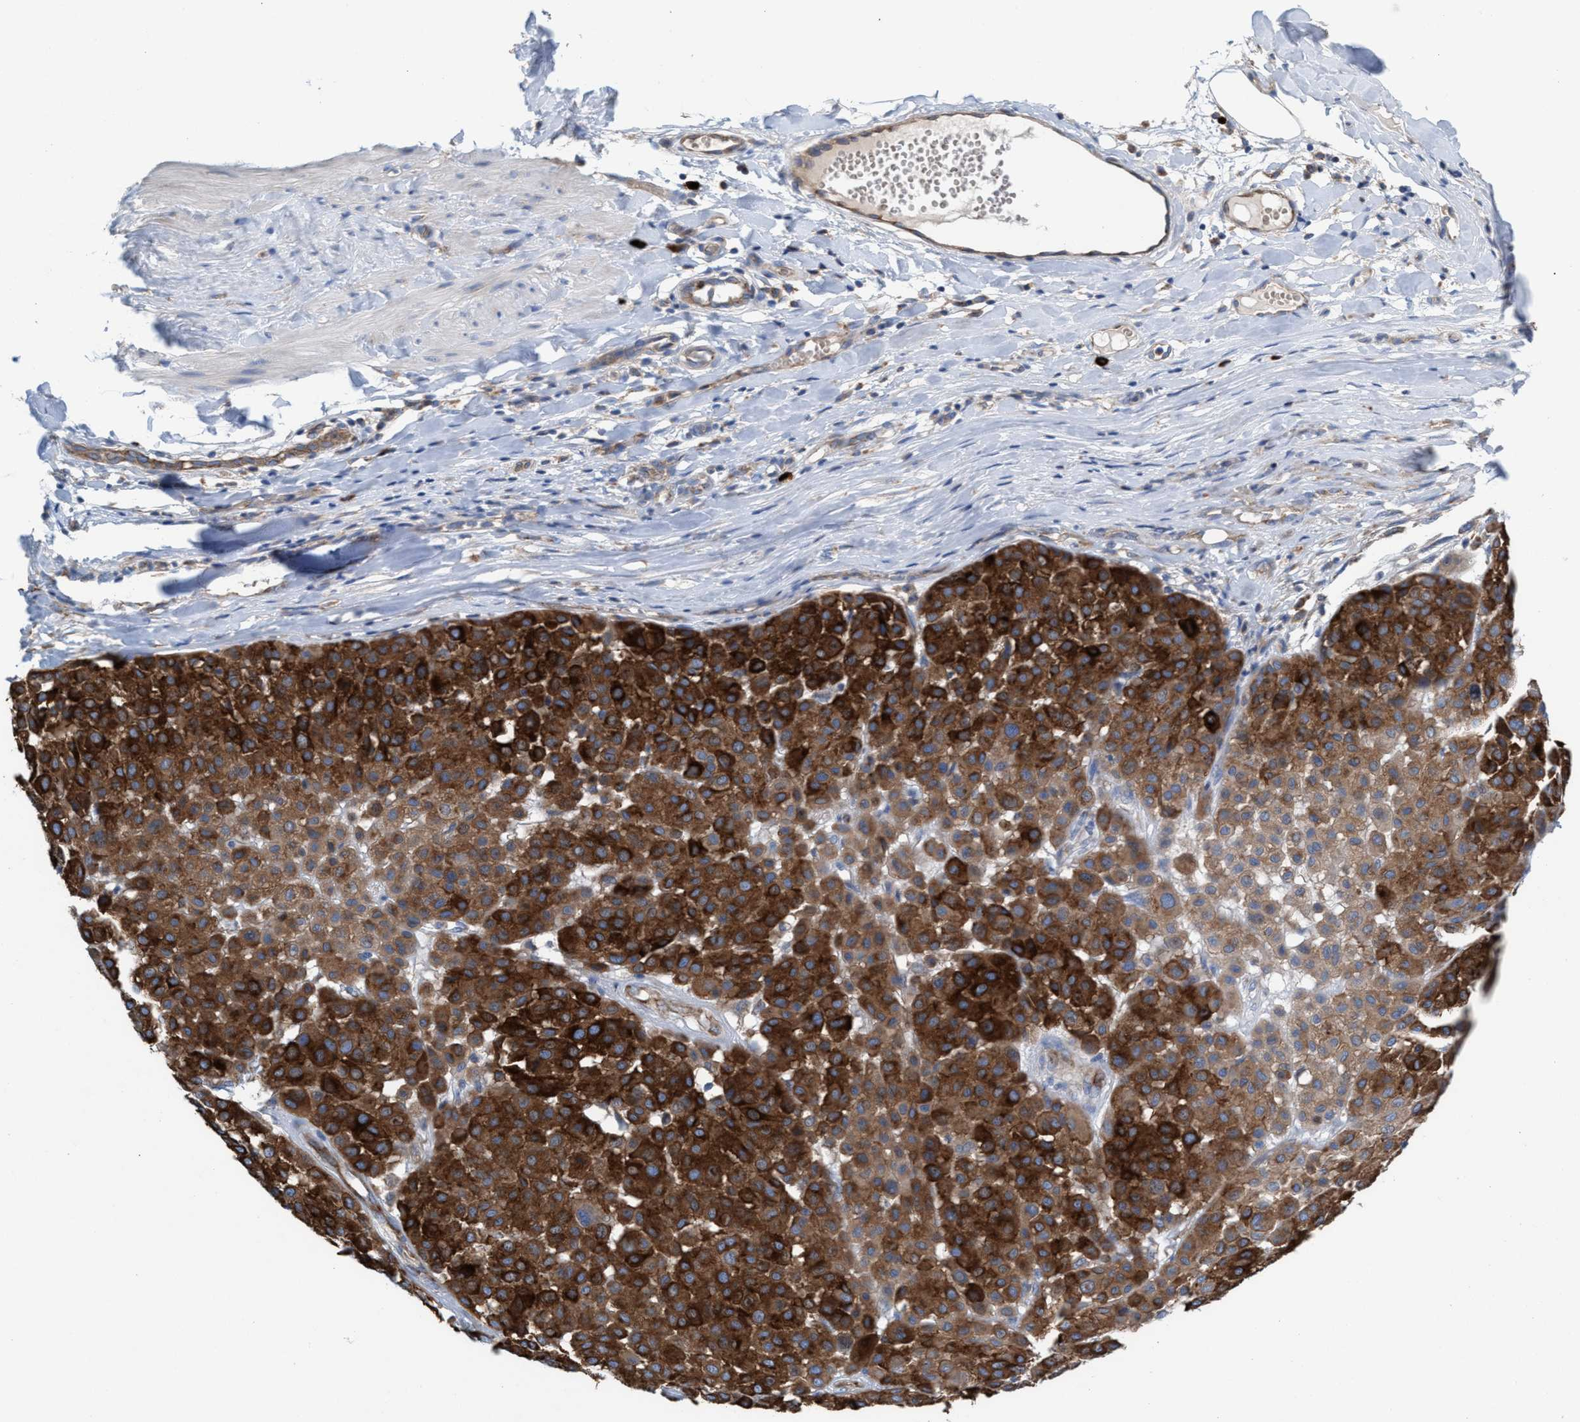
{"staining": {"intensity": "strong", "quantity": ">75%", "location": "cytoplasmic/membranous"}, "tissue": "melanoma", "cell_type": "Tumor cells", "image_type": "cancer", "snomed": [{"axis": "morphology", "description": "Malignant melanoma, Metastatic site"}, {"axis": "topography", "description": "Soft tissue"}], "caption": "Human malignant melanoma (metastatic site) stained with a protein marker shows strong staining in tumor cells.", "gene": "NYAP1", "patient": {"sex": "male", "age": 41}}